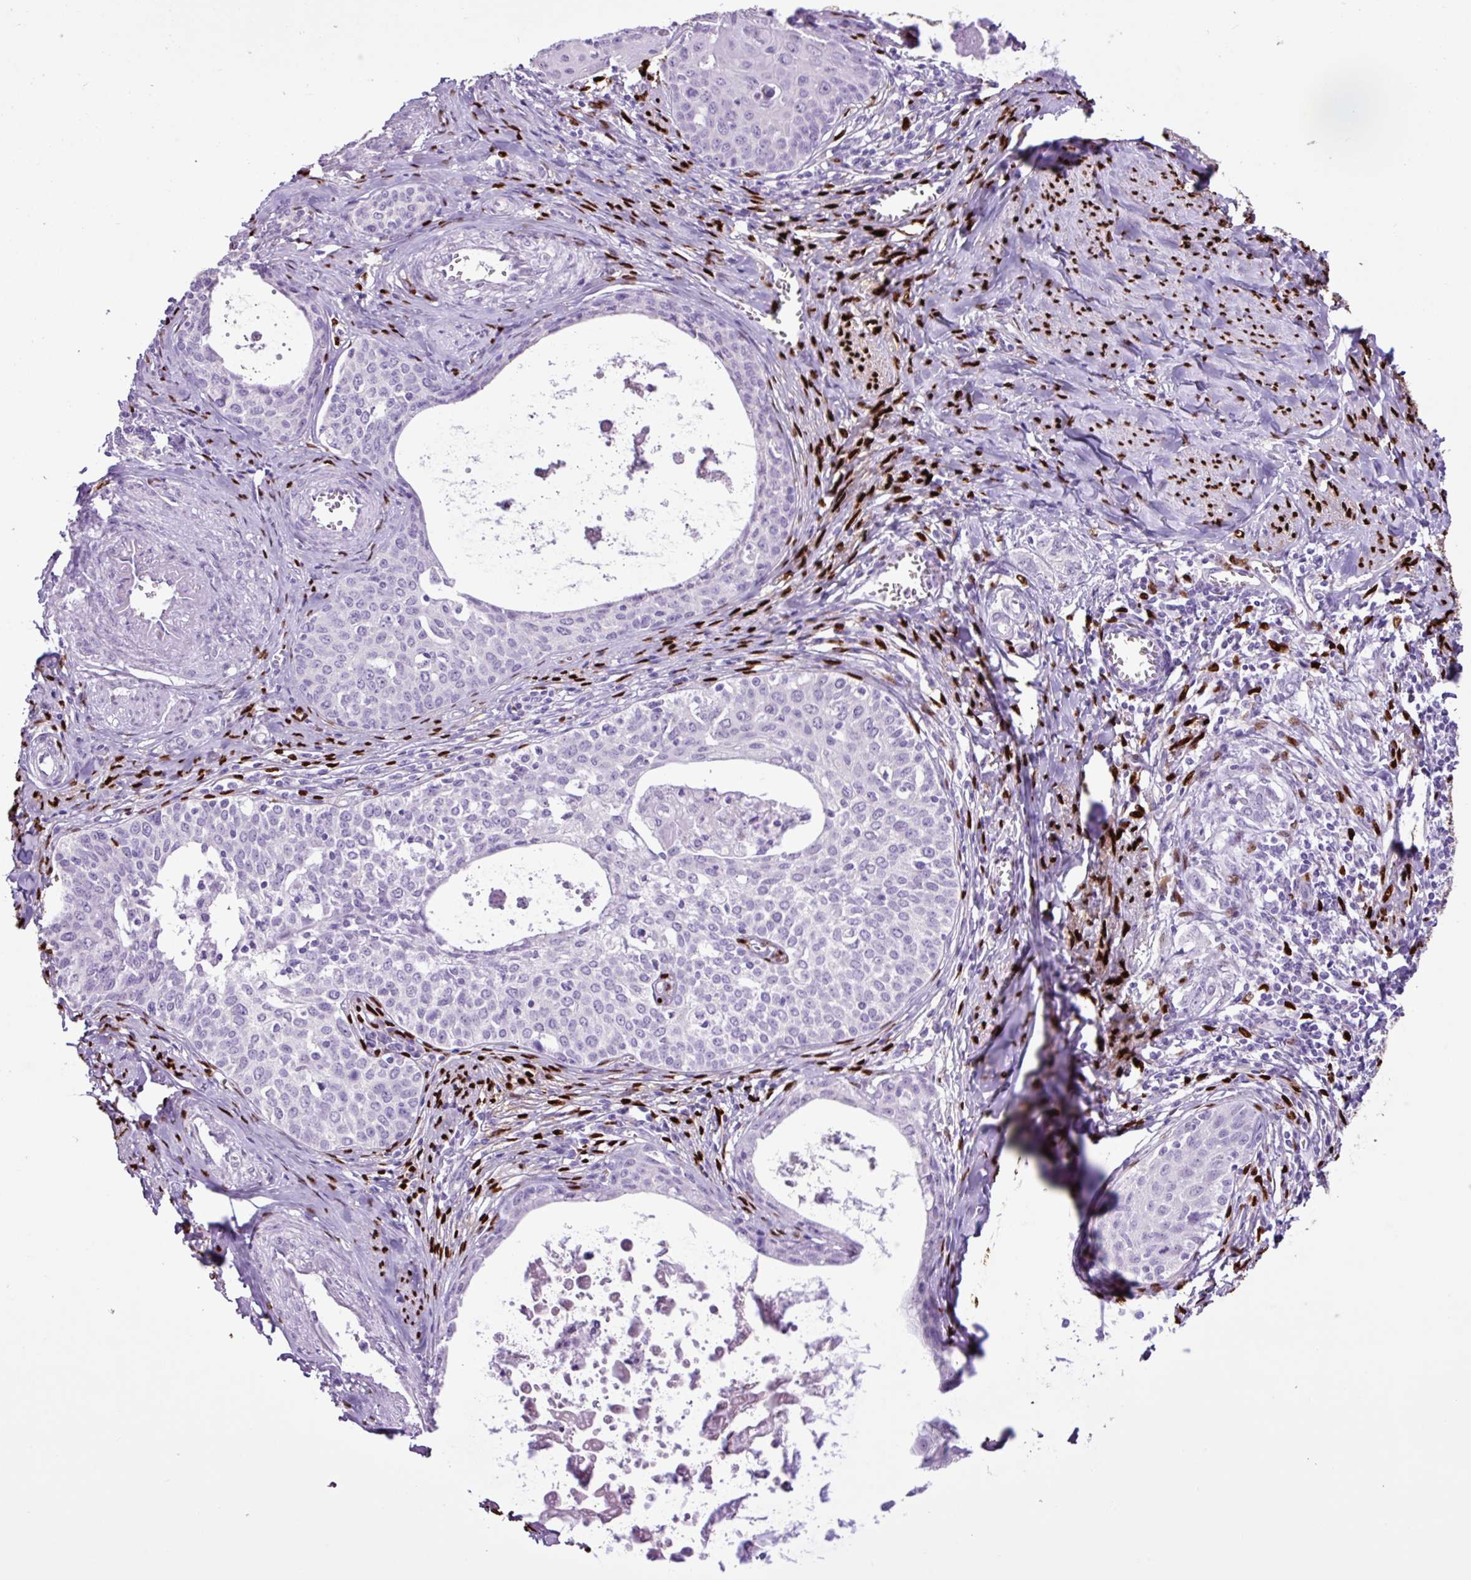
{"staining": {"intensity": "negative", "quantity": "none", "location": "none"}, "tissue": "cervical cancer", "cell_type": "Tumor cells", "image_type": "cancer", "snomed": [{"axis": "morphology", "description": "Squamous cell carcinoma, NOS"}, {"axis": "morphology", "description": "Adenocarcinoma, NOS"}, {"axis": "topography", "description": "Cervix"}], "caption": "IHC image of neoplastic tissue: human cervical cancer stained with DAB reveals no significant protein positivity in tumor cells. (Stains: DAB (3,3'-diaminobenzidine) immunohistochemistry with hematoxylin counter stain, Microscopy: brightfield microscopy at high magnification).", "gene": "PGR", "patient": {"sex": "female", "age": 52}}